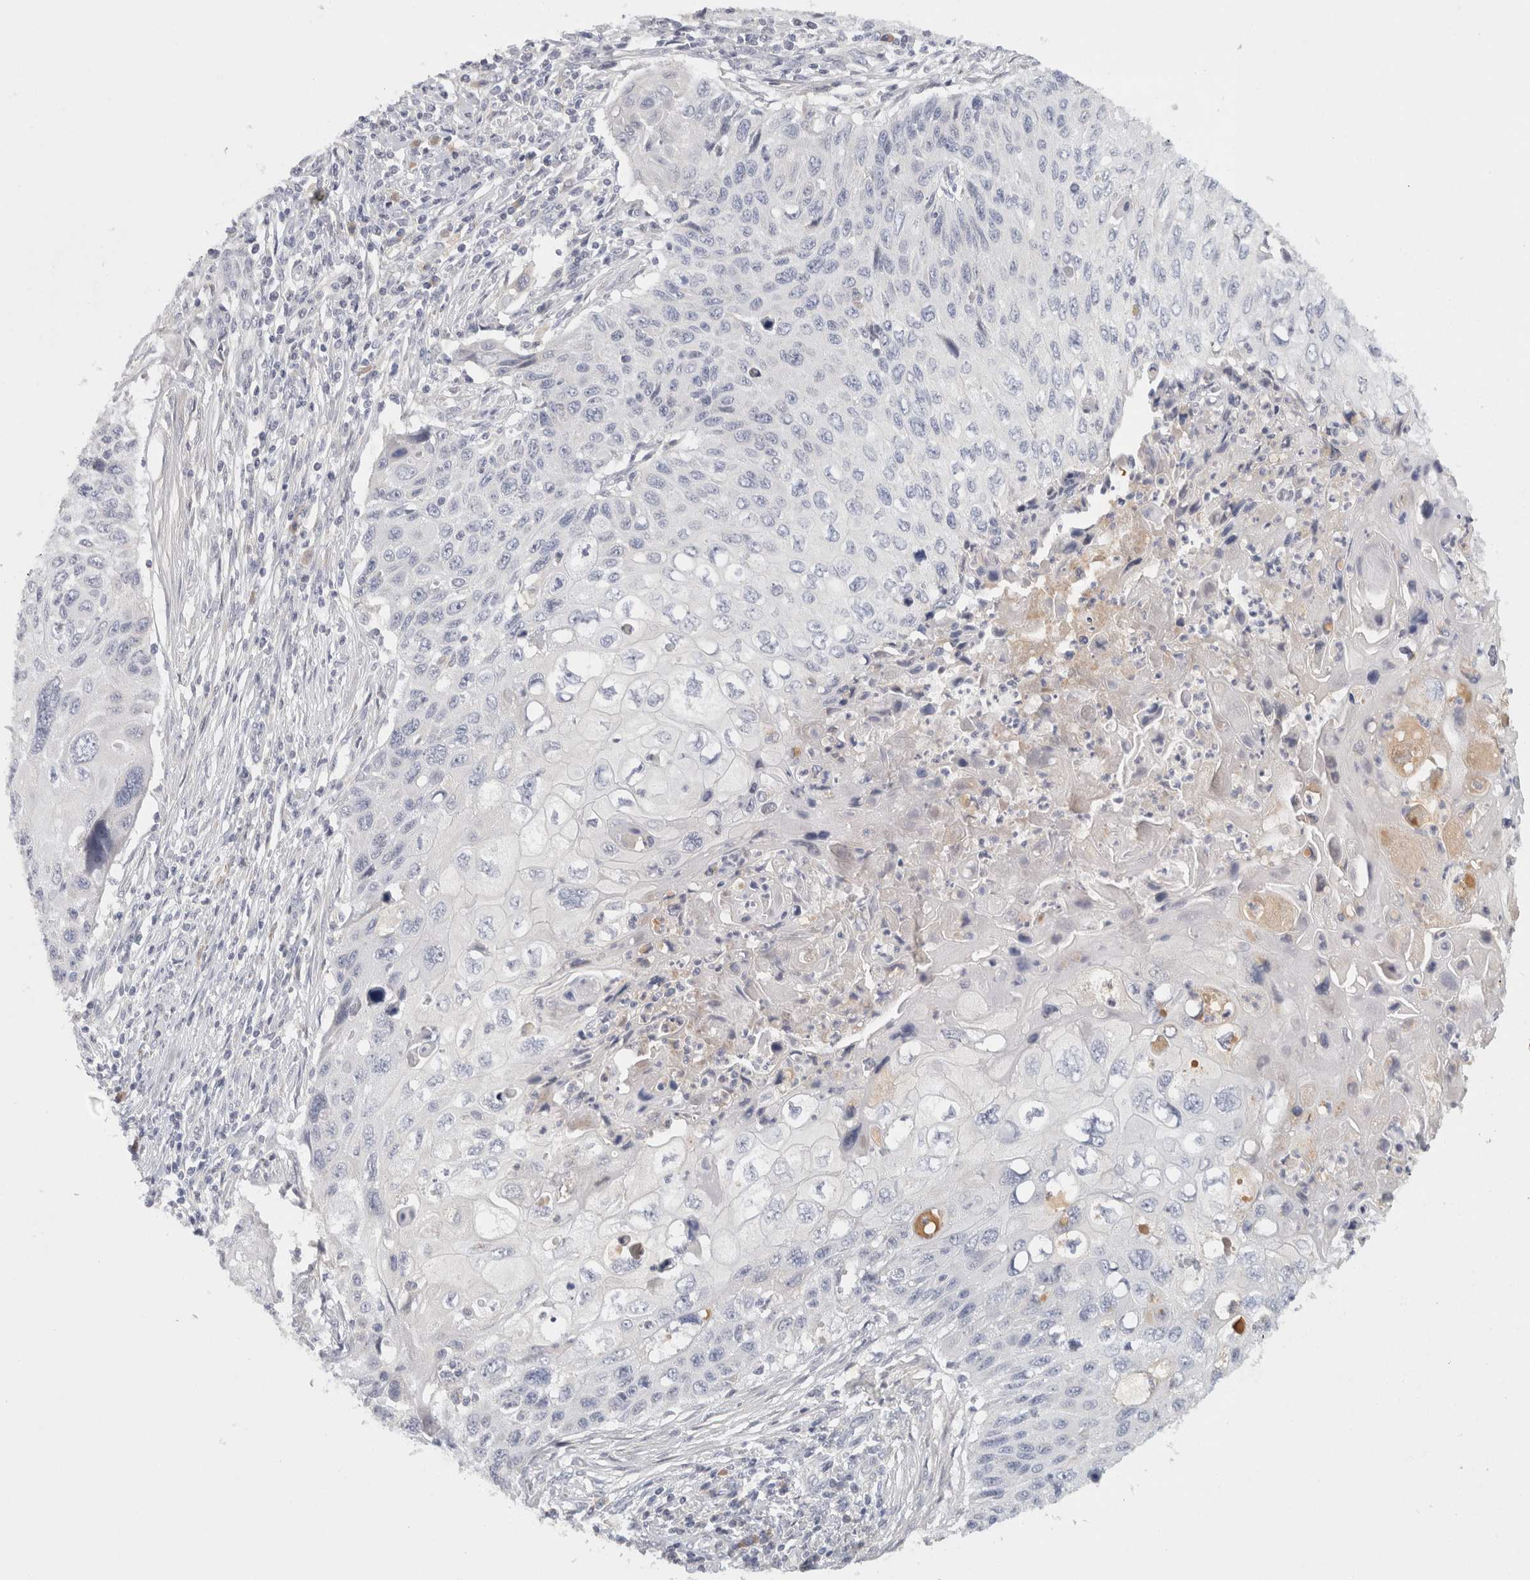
{"staining": {"intensity": "negative", "quantity": "none", "location": "none"}, "tissue": "cervical cancer", "cell_type": "Tumor cells", "image_type": "cancer", "snomed": [{"axis": "morphology", "description": "Squamous cell carcinoma, NOS"}, {"axis": "topography", "description": "Cervix"}], "caption": "Tumor cells show no significant positivity in cervical squamous cell carcinoma. (Immunohistochemistry (ihc), brightfield microscopy, high magnification).", "gene": "STK31", "patient": {"sex": "female", "age": 70}}